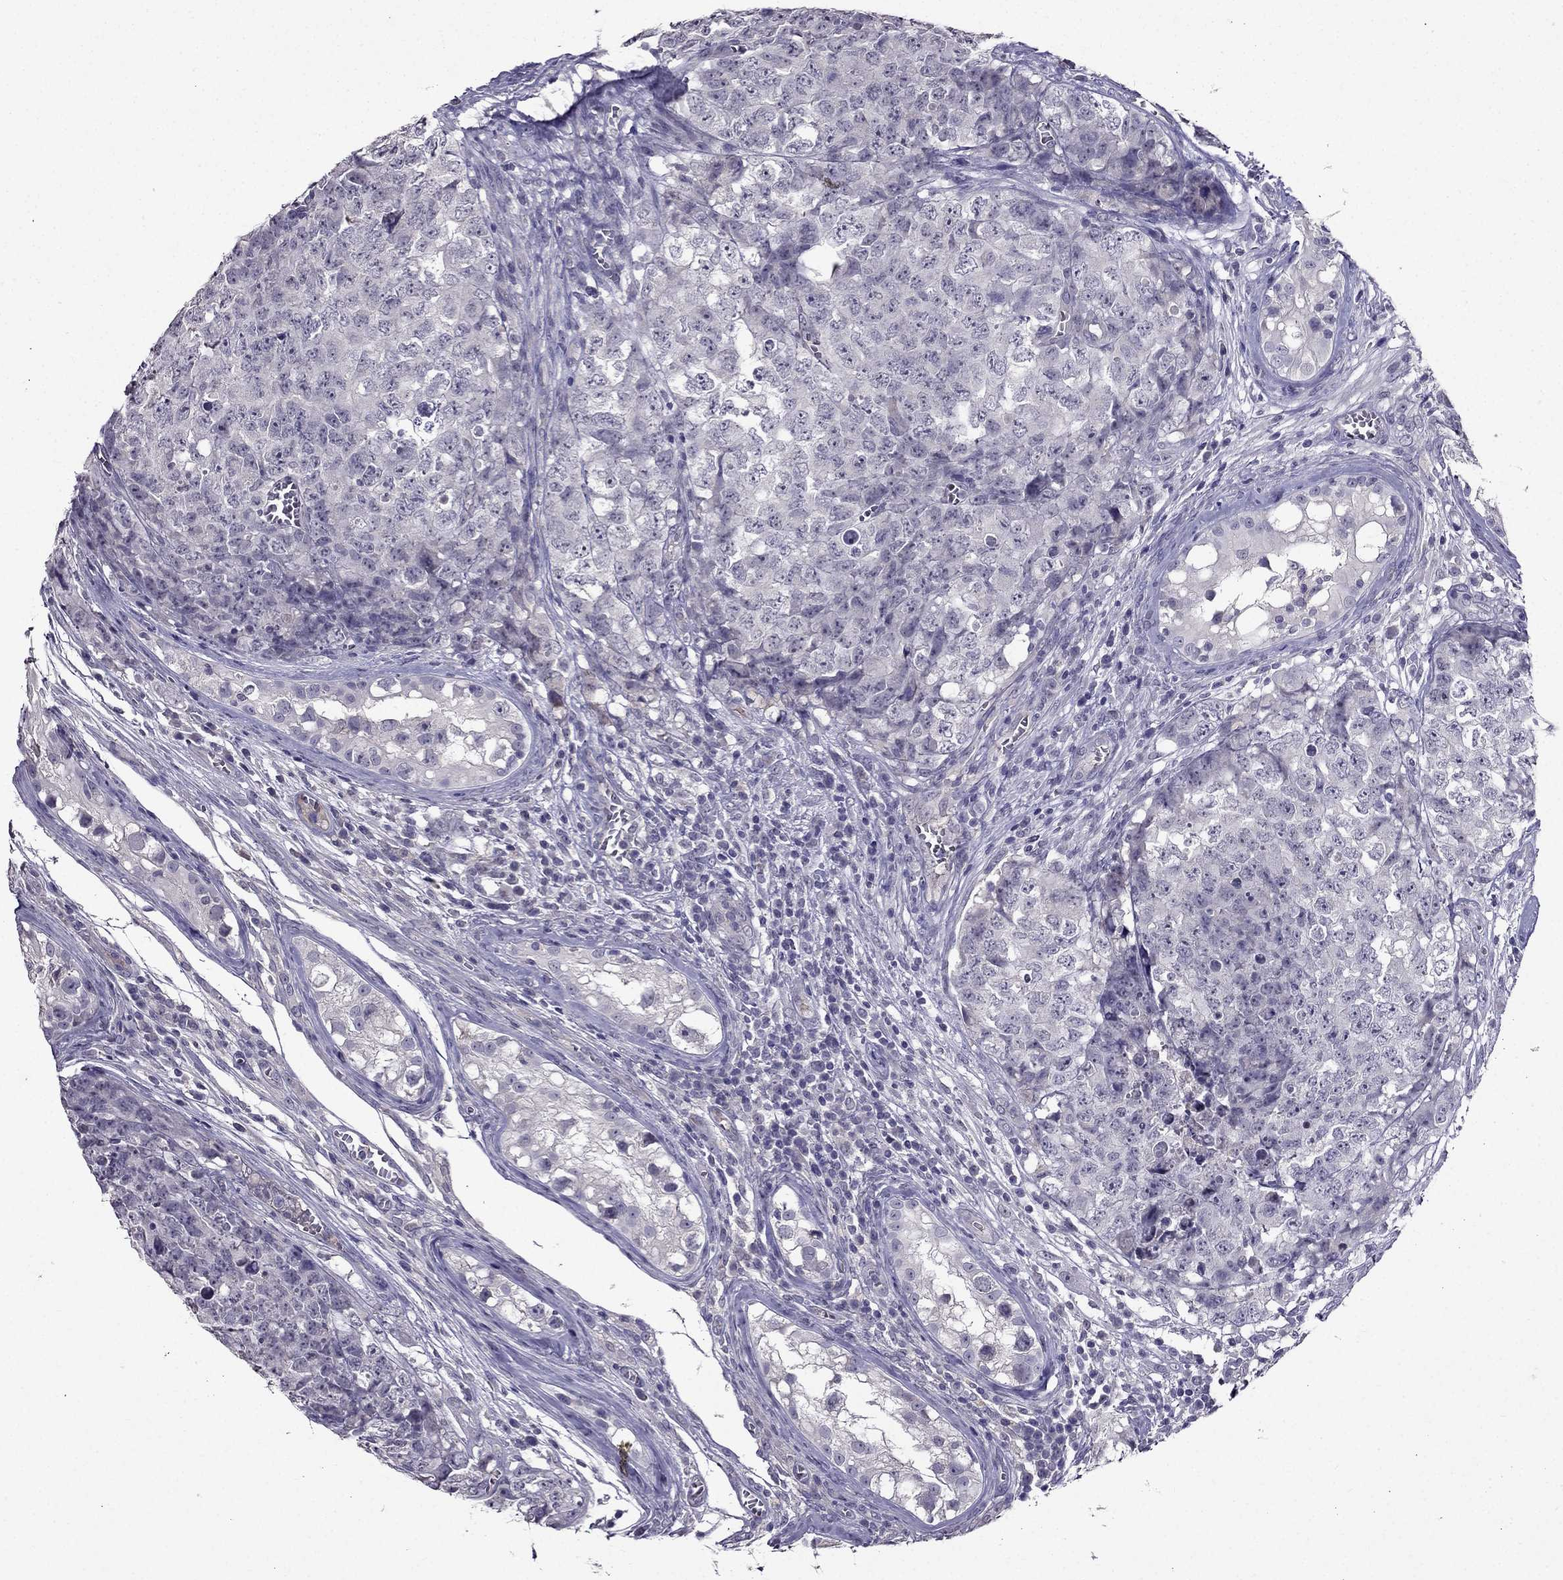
{"staining": {"intensity": "negative", "quantity": "none", "location": "none"}, "tissue": "testis cancer", "cell_type": "Tumor cells", "image_type": "cancer", "snomed": [{"axis": "morphology", "description": "Carcinoma, Embryonal, NOS"}, {"axis": "topography", "description": "Testis"}], "caption": "This histopathology image is of embryonal carcinoma (testis) stained with immunohistochemistry to label a protein in brown with the nuclei are counter-stained blue. There is no staining in tumor cells.", "gene": "DUSP15", "patient": {"sex": "male", "age": 23}}